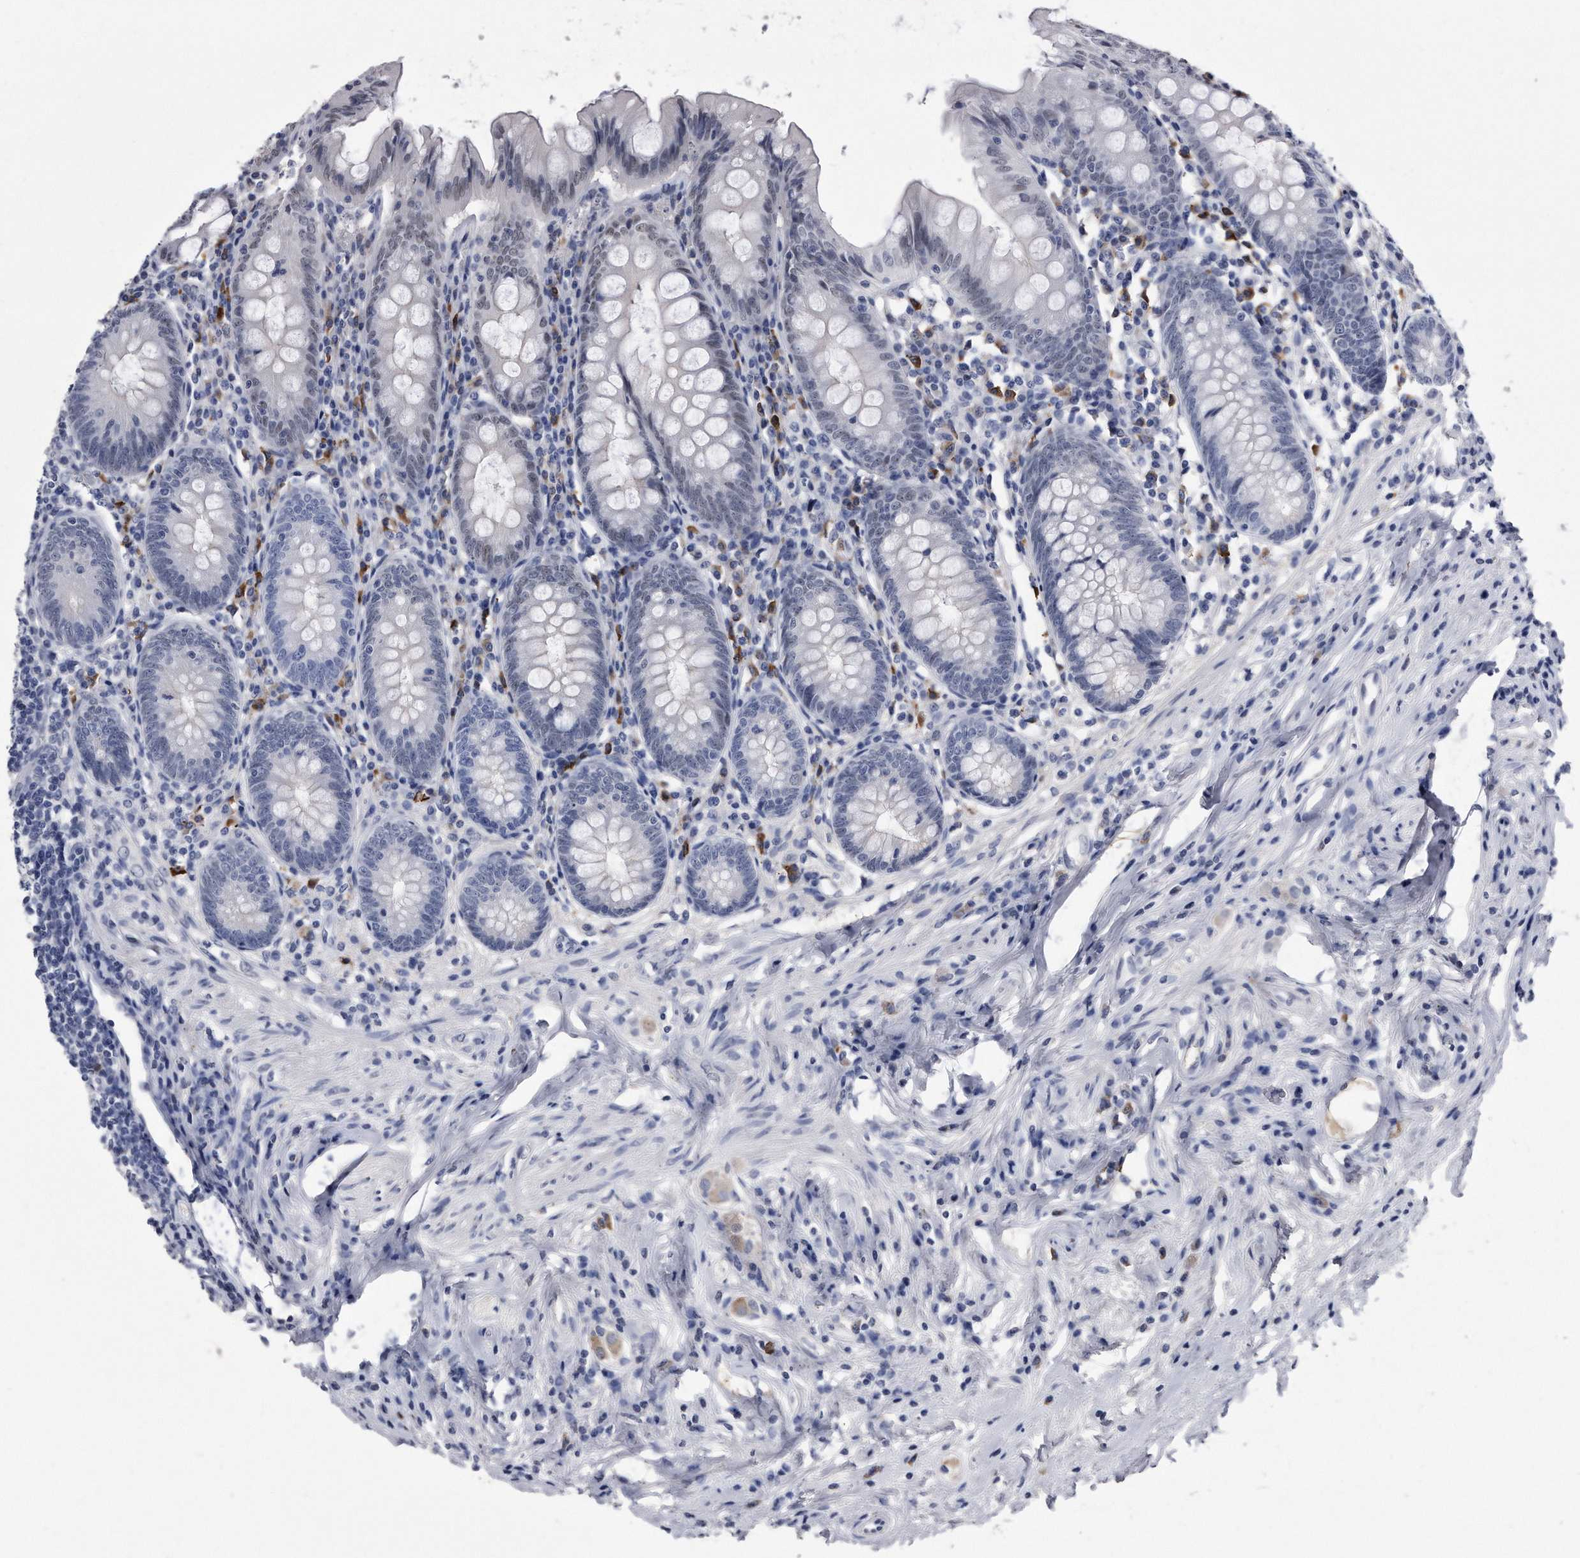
{"staining": {"intensity": "negative", "quantity": "none", "location": "none"}, "tissue": "appendix", "cell_type": "Glandular cells", "image_type": "normal", "snomed": [{"axis": "morphology", "description": "Normal tissue, NOS"}, {"axis": "topography", "description": "Appendix"}], "caption": "This is an immunohistochemistry photomicrograph of unremarkable human appendix. There is no expression in glandular cells.", "gene": "KCTD8", "patient": {"sex": "female", "age": 54}}